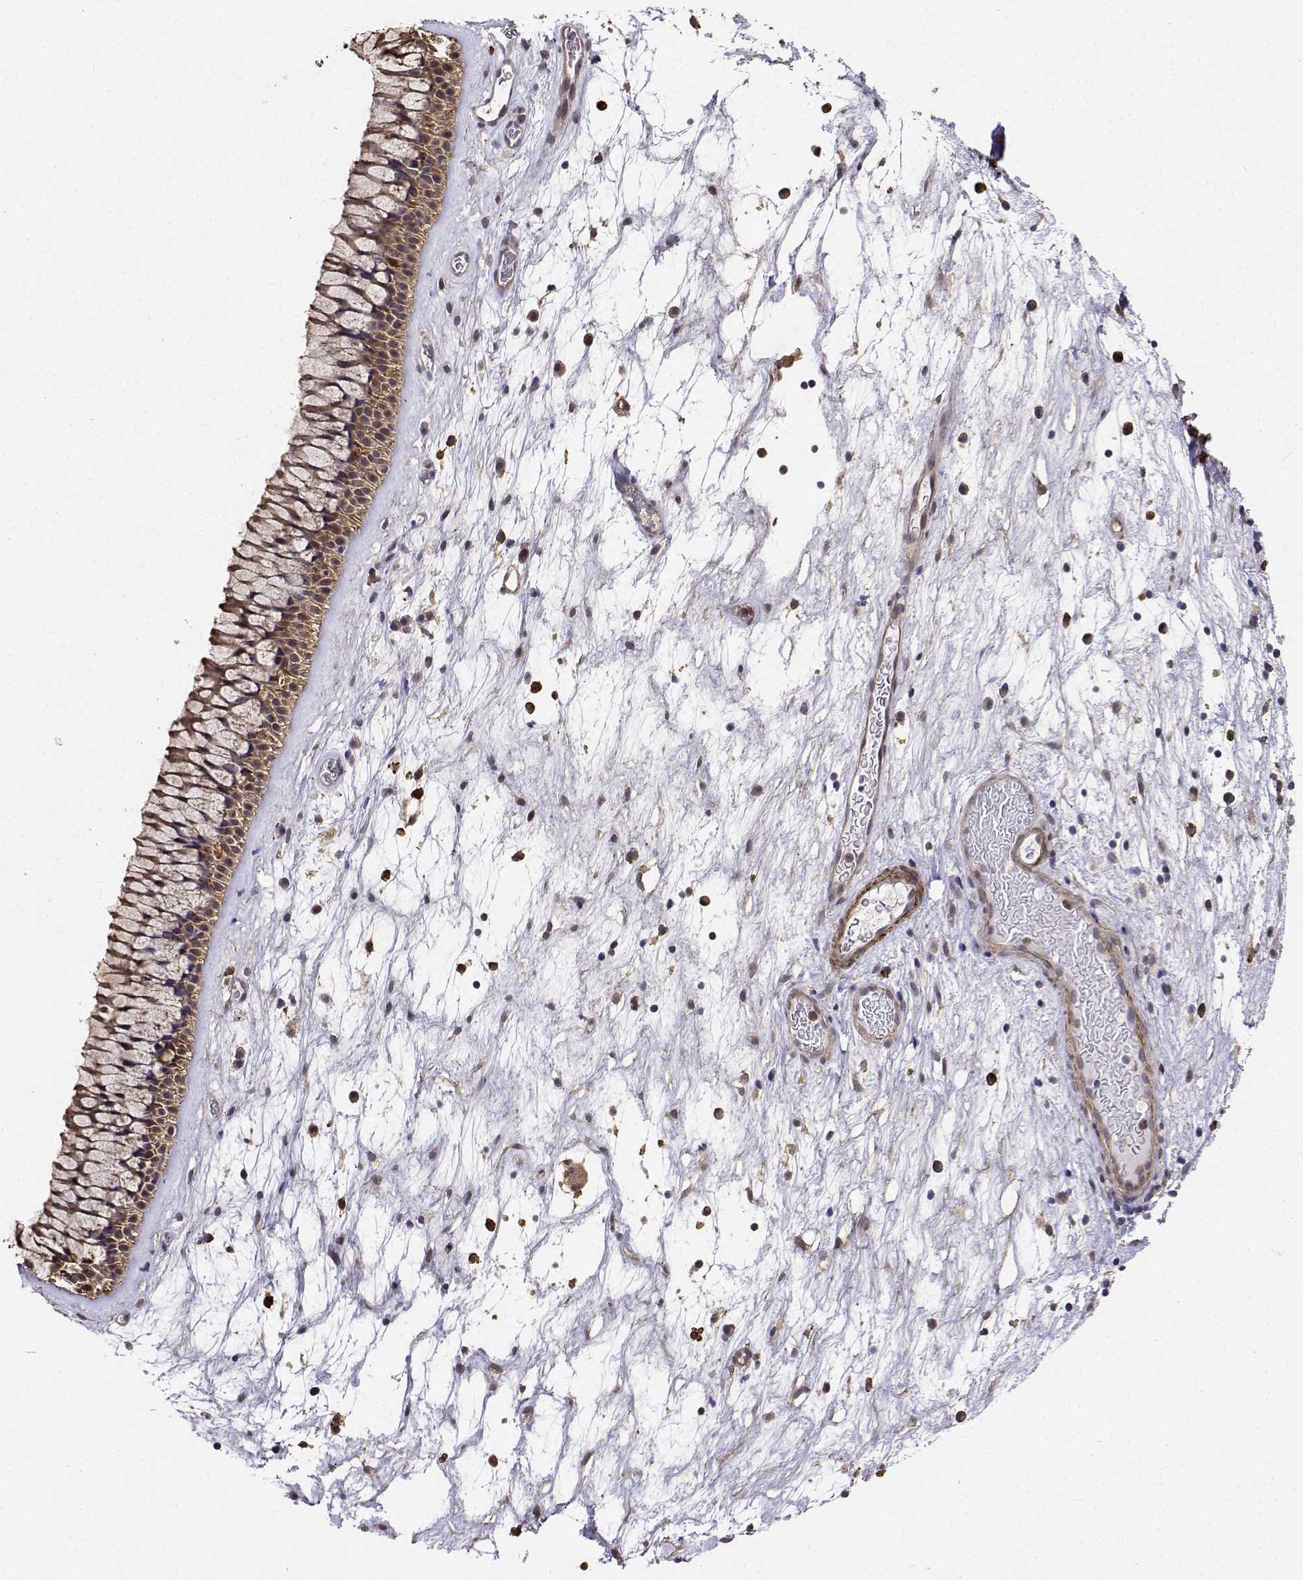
{"staining": {"intensity": "strong", "quantity": ">75%", "location": "cytoplasmic/membranous,nuclear"}, "tissue": "nasopharynx", "cell_type": "Respiratory epithelial cells", "image_type": "normal", "snomed": [{"axis": "morphology", "description": "Normal tissue, NOS"}, {"axis": "topography", "description": "Nasopharynx"}], "caption": "Immunohistochemistry (IHC) of unremarkable nasopharynx demonstrates high levels of strong cytoplasmic/membranous,nuclear staining in approximately >75% of respiratory epithelial cells.", "gene": "PCID2", "patient": {"sex": "male", "age": 74}}